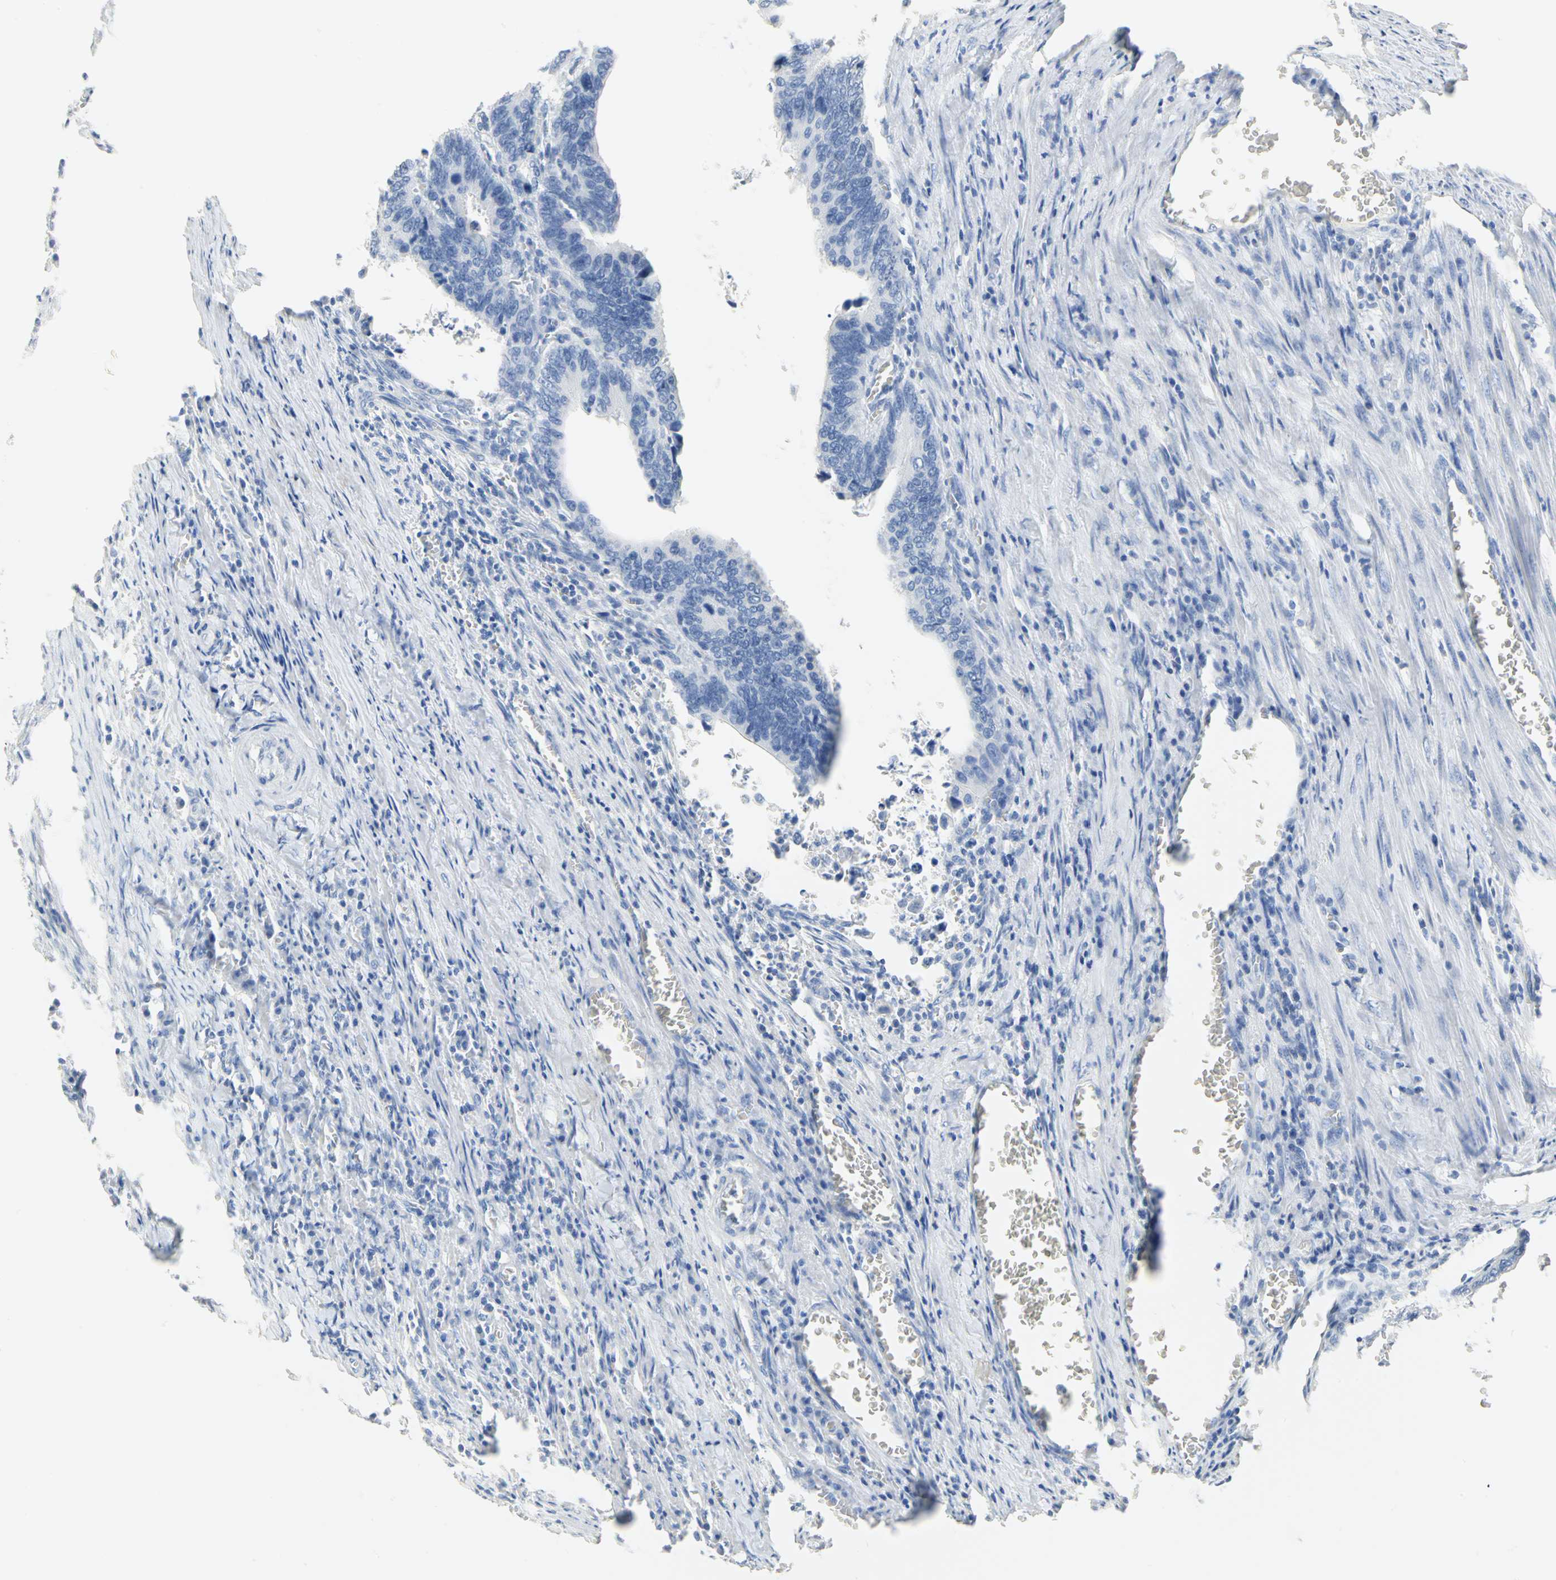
{"staining": {"intensity": "negative", "quantity": "none", "location": "none"}, "tissue": "colorectal cancer", "cell_type": "Tumor cells", "image_type": "cancer", "snomed": [{"axis": "morphology", "description": "Adenocarcinoma, NOS"}, {"axis": "topography", "description": "Colon"}], "caption": "Immunohistochemistry (IHC) histopathology image of colorectal cancer (adenocarcinoma) stained for a protein (brown), which displays no positivity in tumor cells. (DAB immunohistochemistry with hematoxylin counter stain).", "gene": "CA3", "patient": {"sex": "male", "age": 72}}